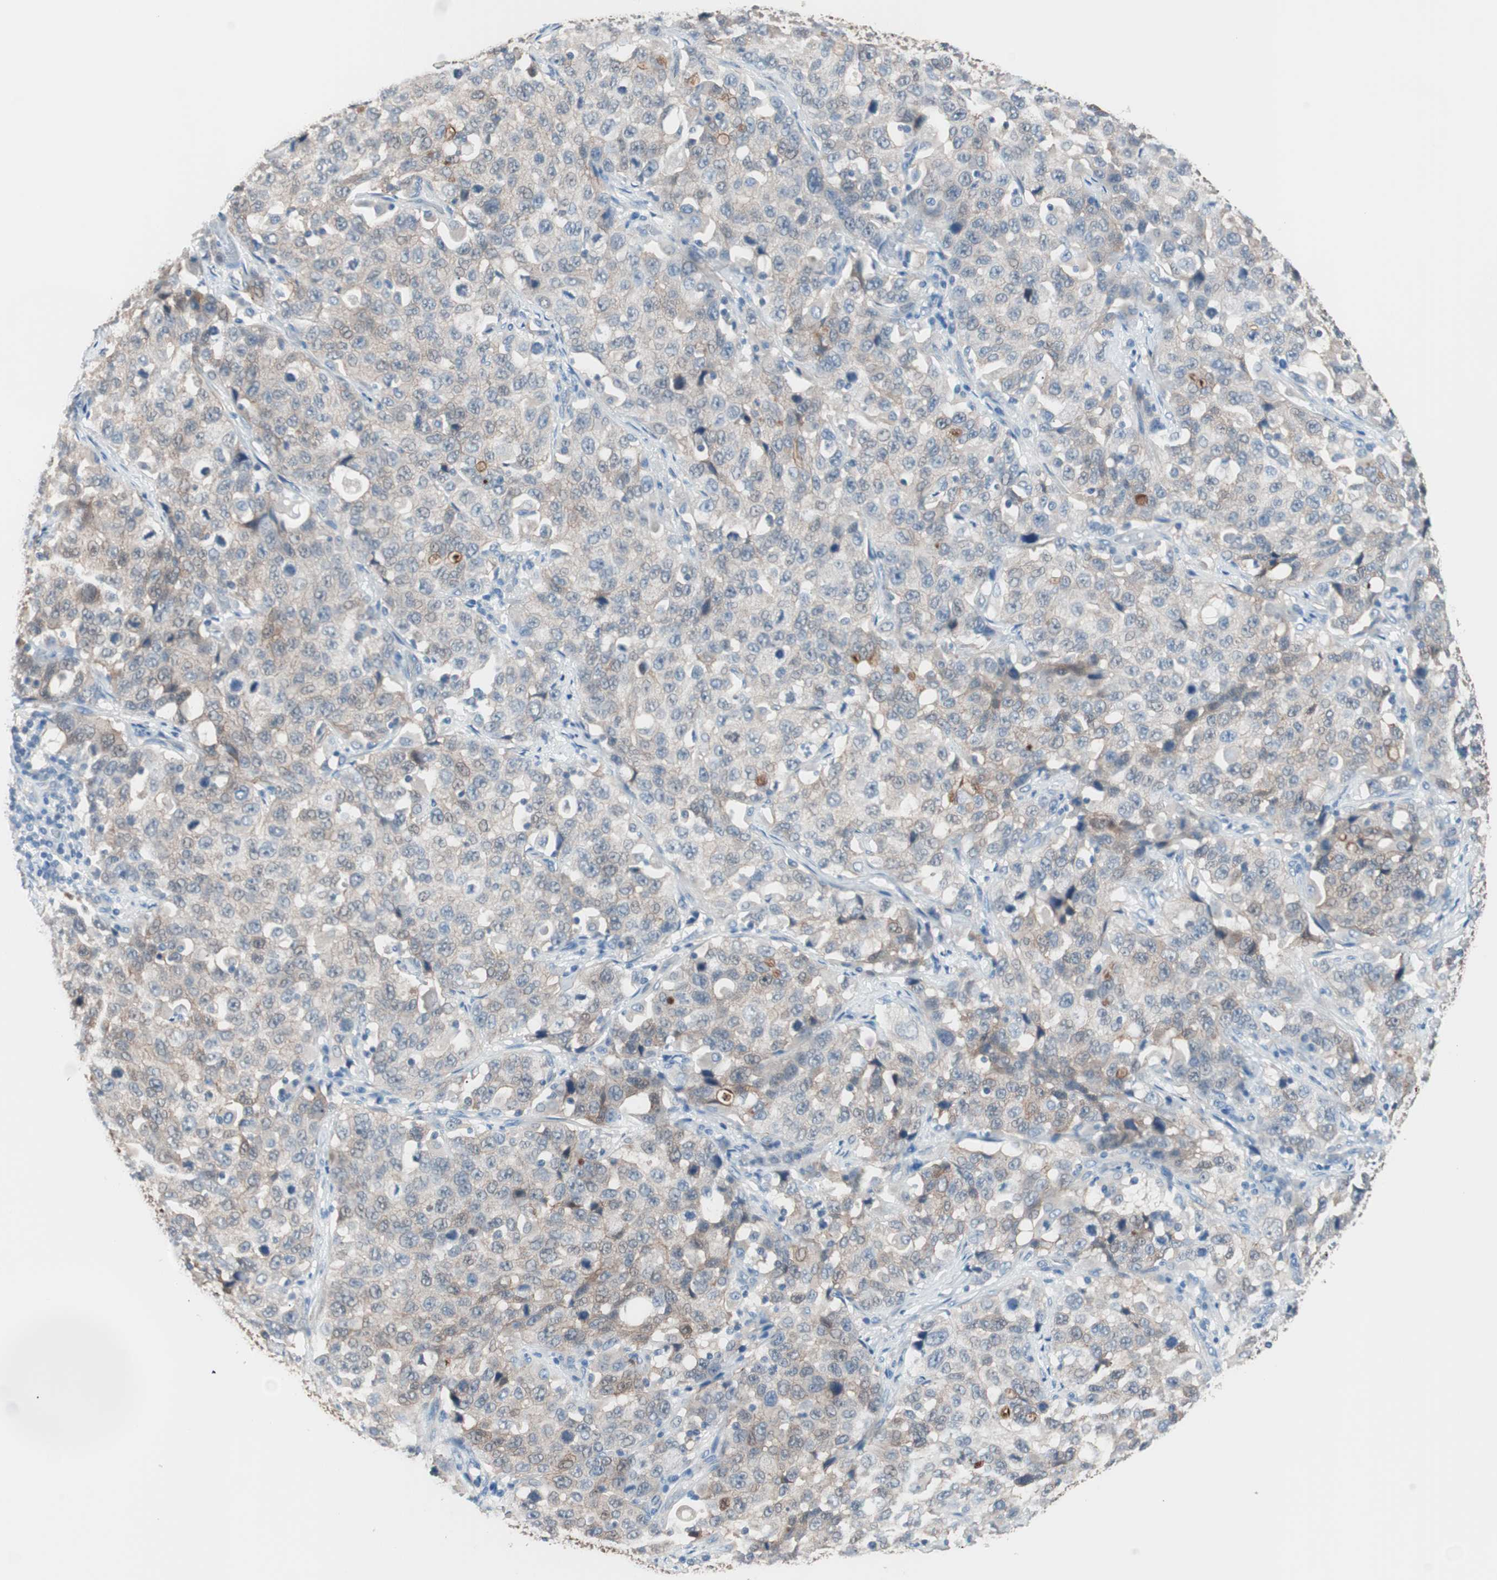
{"staining": {"intensity": "moderate", "quantity": ">75%", "location": "cytoplasmic/membranous"}, "tissue": "stomach cancer", "cell_type": "Tumor cells", "image_type": "cancer", "snomed": [{"axis": "morphology", "description": "Normal tissue, NOS"}, {"axis": "morphology", "description": "Adenocarcinoma, NOS"}, {"axis": "topography", "description": "Stomach"}], "caption": "Adenocarcinoma (stomach) stained for a protein (brown) demonstrates moderate cytoplasmic/membranous positive expression in about >75% of tumor cells.", "gene": "VIL1", "patient": {"sex": "male", "age": 48}}